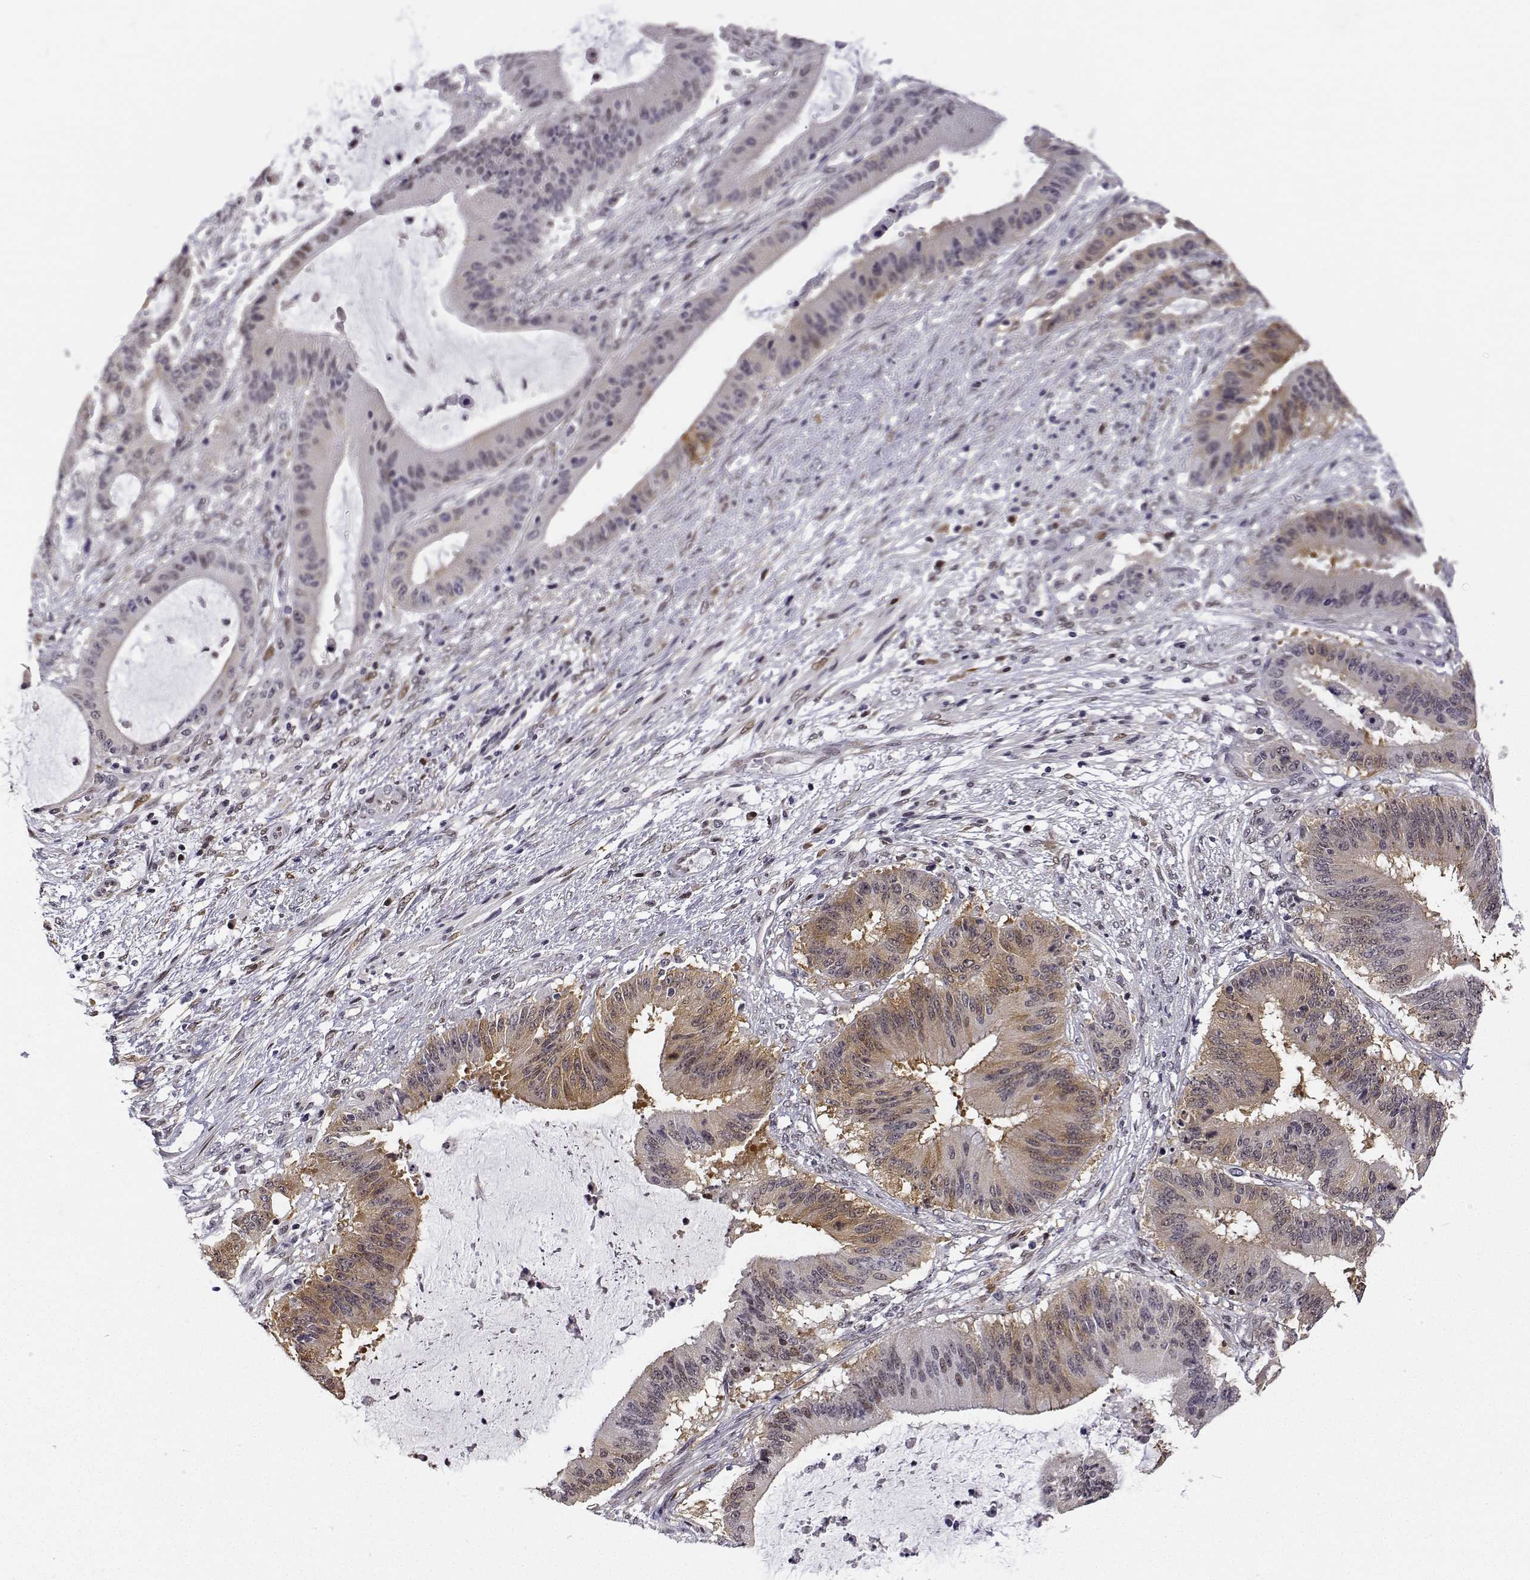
{"staining": {"intensity": "moderate", "quantity": "25%-75%", "location": "cytoplasmic/membranous,nuclear"}, "tissue": "liver cancer", "cell_type": "Tumor cells", "image_type": "cancer", "snomed": [{"axis": "morphology", "description": "Normal tissue, NOS"}, {"axis": "morphology", "description": "Cholangiocarcinoma"}, {"axis": "topography", "description": "Liver"}, {"axis": "topography", "description": "Peripheral nerve tissue"}], "caption": "This micrograph shows liver cholangiocarcinoma stained with IHC to label a protein in brown. The cytoplasmic/membranous and nuclear of tumor cells show moderate positivity for the protein. Nuclei are counter-stained blue.", "gene": "PHGDH", "patient": {"sex": "female", "age": 73}}